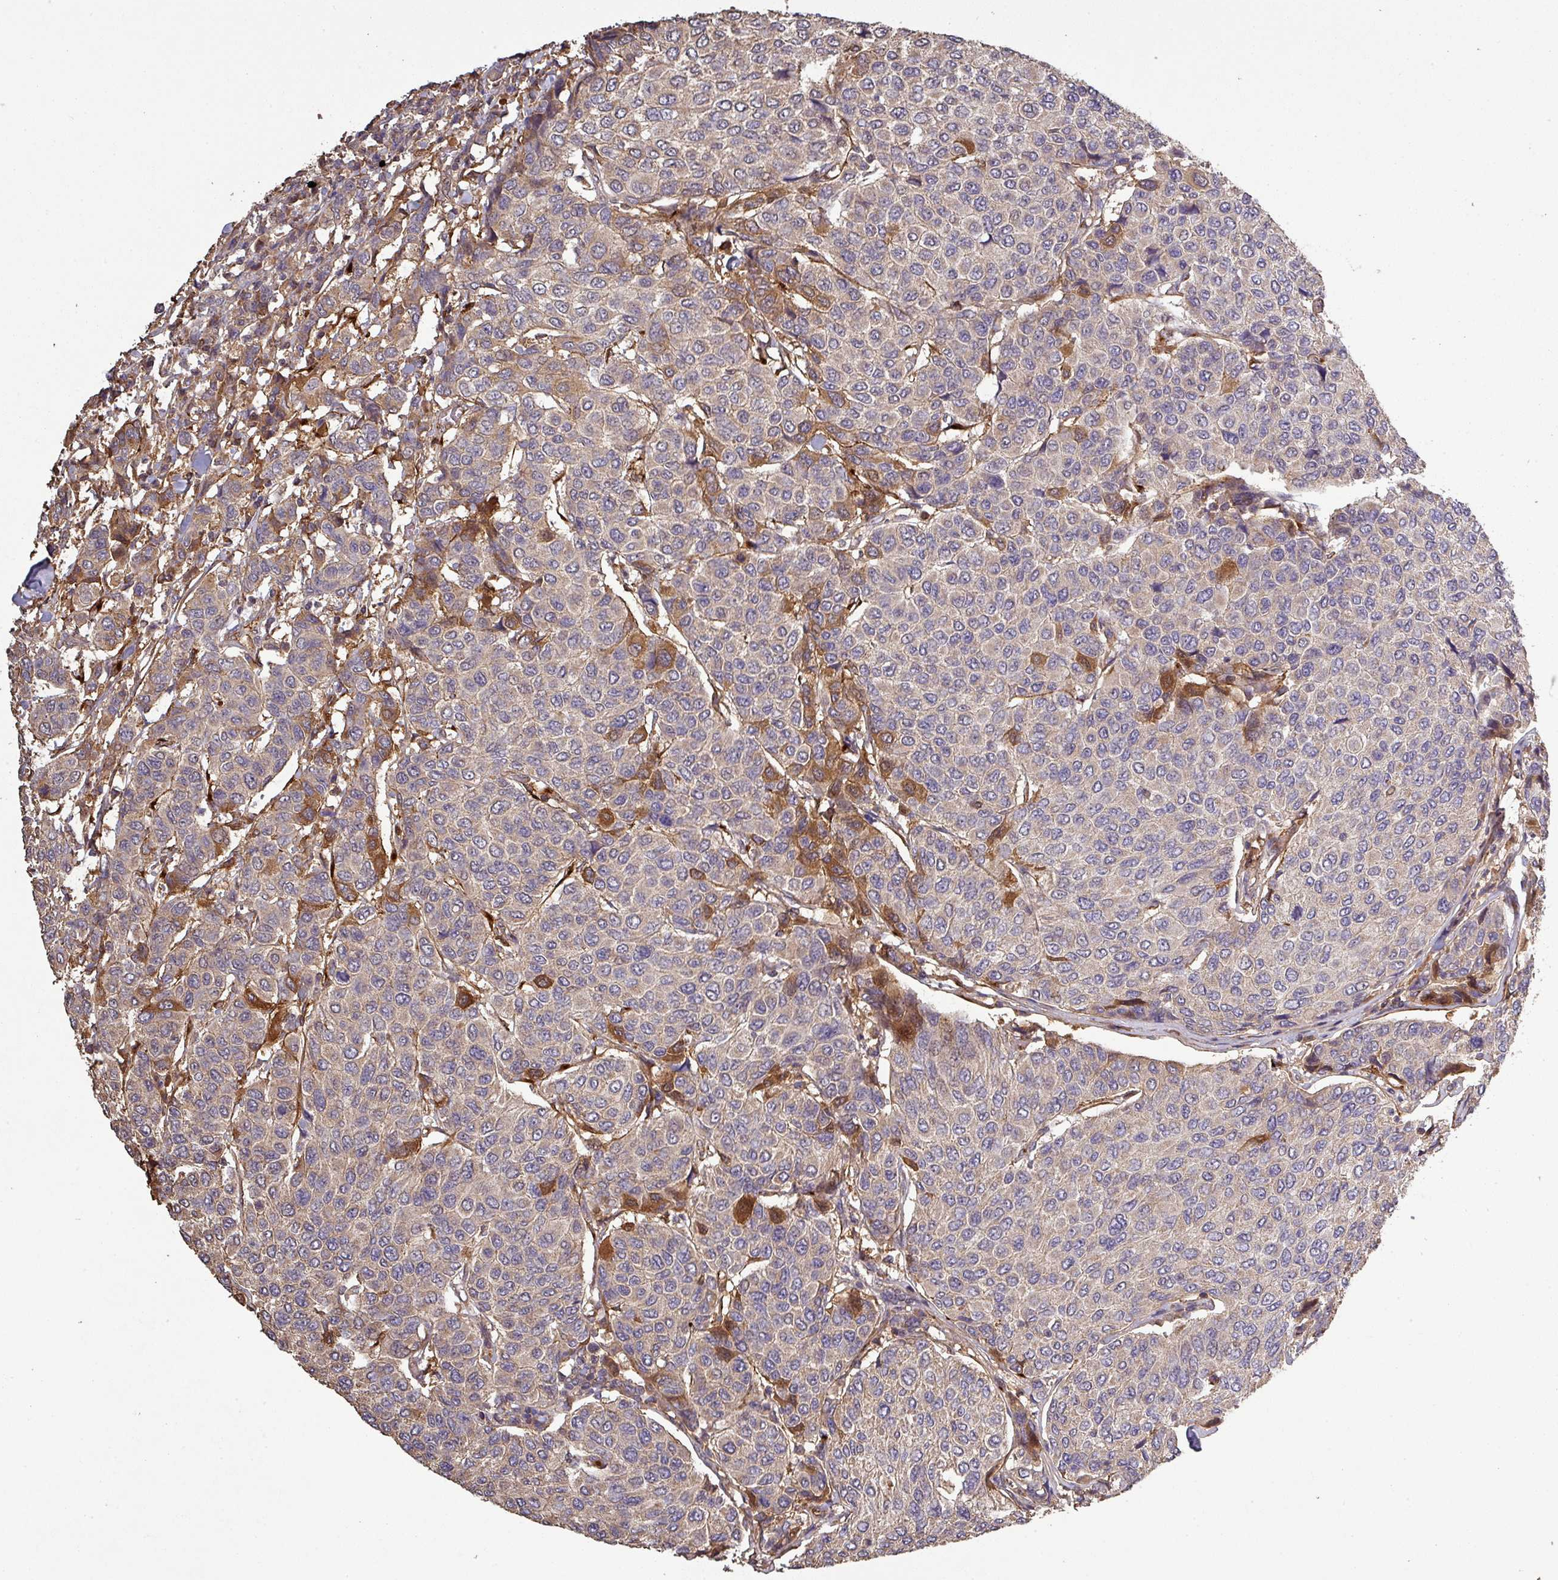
{"staining": {"intensity": "moderate", "quantity": "<25%", "location": "cytoplasmic/membranous"}, "tissue": "breast cancer", "cell_type": "Tumor cells", "image_type": "cancer", "snomed": [{"axis": "morphology", "description": "Duct carcinoma"}, {"axis": "topography", "description": "Breast"}], "caption": "A micrograph of breast cancer (invasive ductal carcinoma) stained for a protein displays moderate cytoplasmic/membranous brown staining in tumor cells.", "gene": "ISLR", "patient": {"sex": "female", "age": 55}}